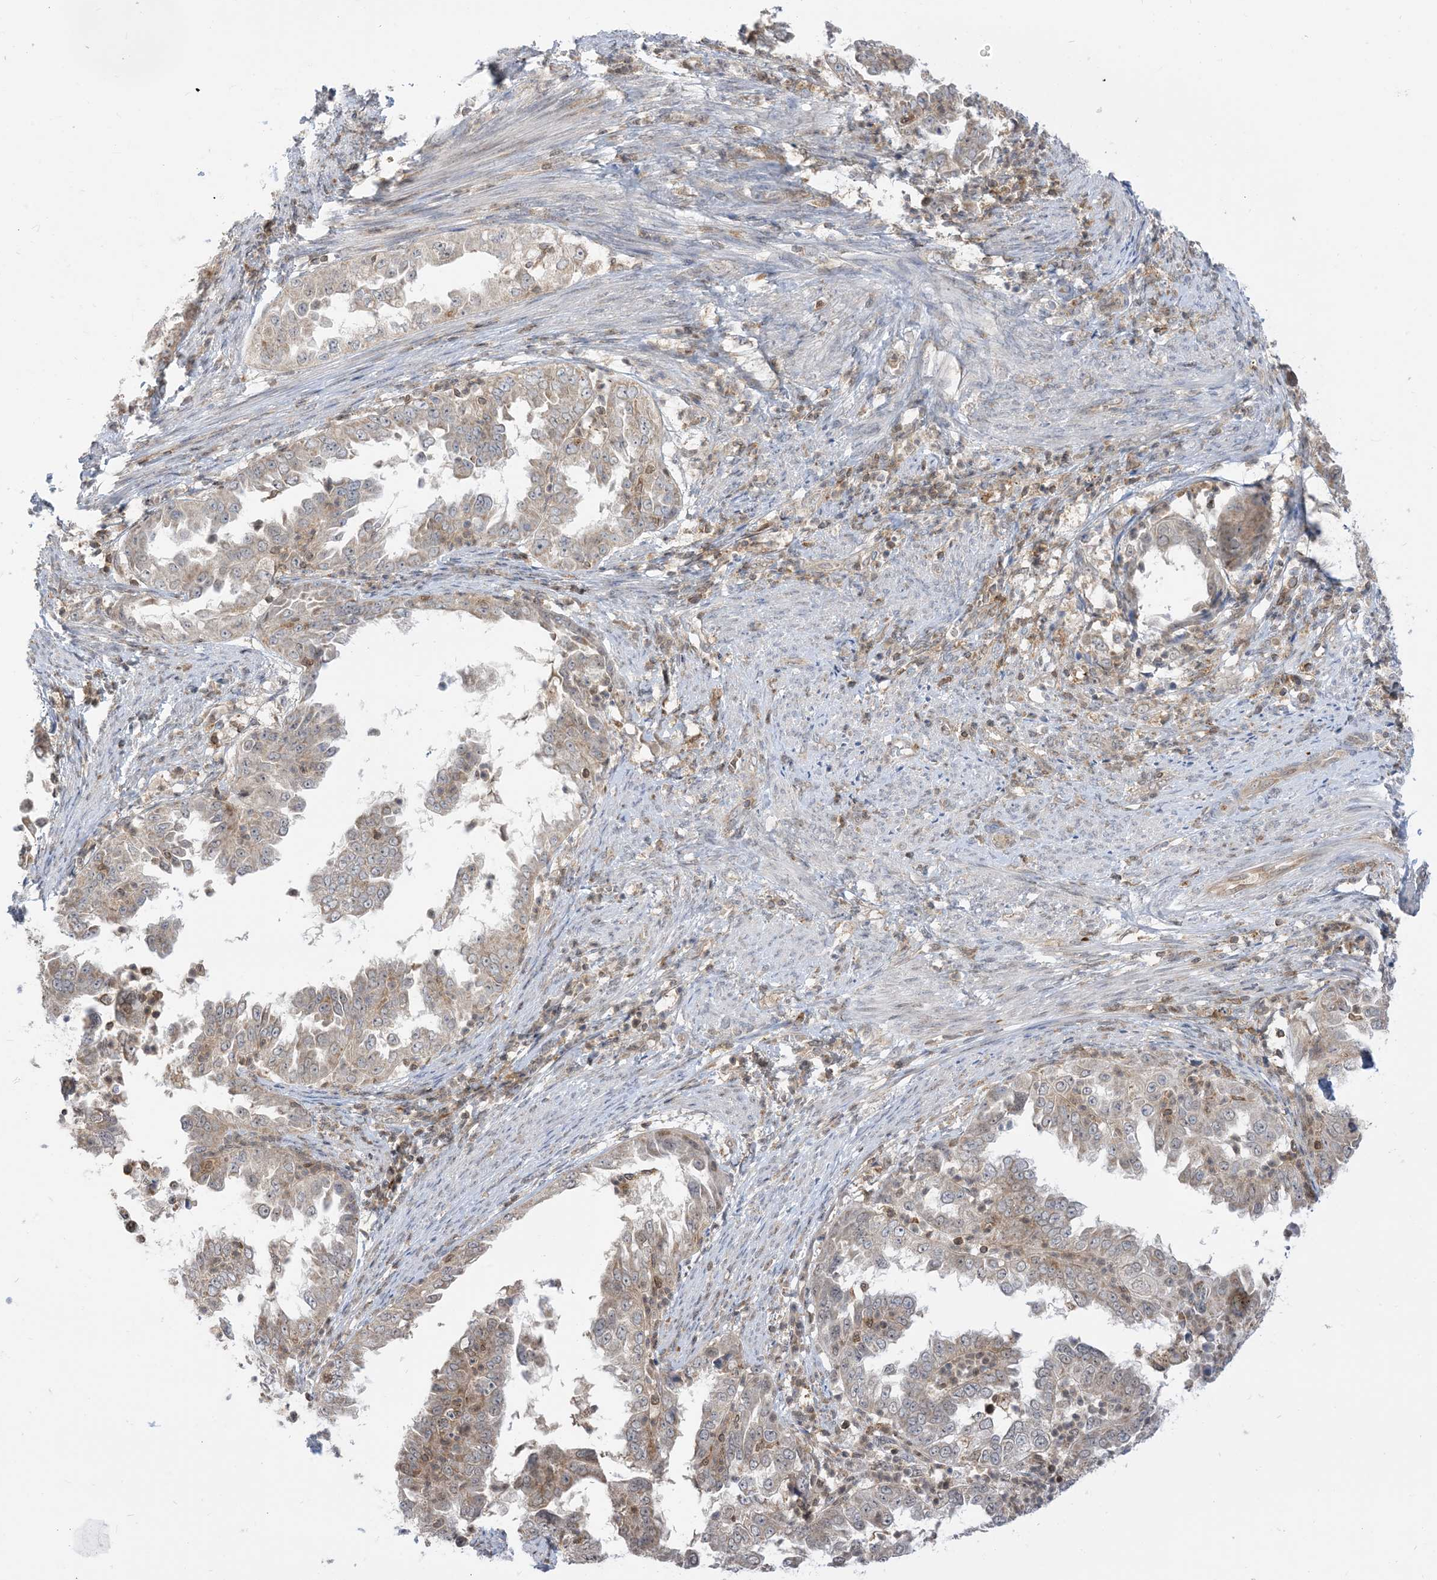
{"staining": {"intensity": "weak", "quantity": "25%-75%", "location": "cytoplasmic/membranous"}, "tissue": "endometrial cancer", "cell_type": "Tumor cells", "image_type": "cancer", "snomed": [{"axis": "morphology", "description": "Adenocarcinoma, NOS"}, {"axis": "topography", "description": "Endometrium"}], "caption": "Endometrial cancer (adenocarcinoma) was stained to show a protein in brown. There is low levels of weak cytoplasmic/membranous staining in approximately 25%-75% of tumor cells.", "gene": "CASP4", "patient": {"sex": "female", "age": 85}}